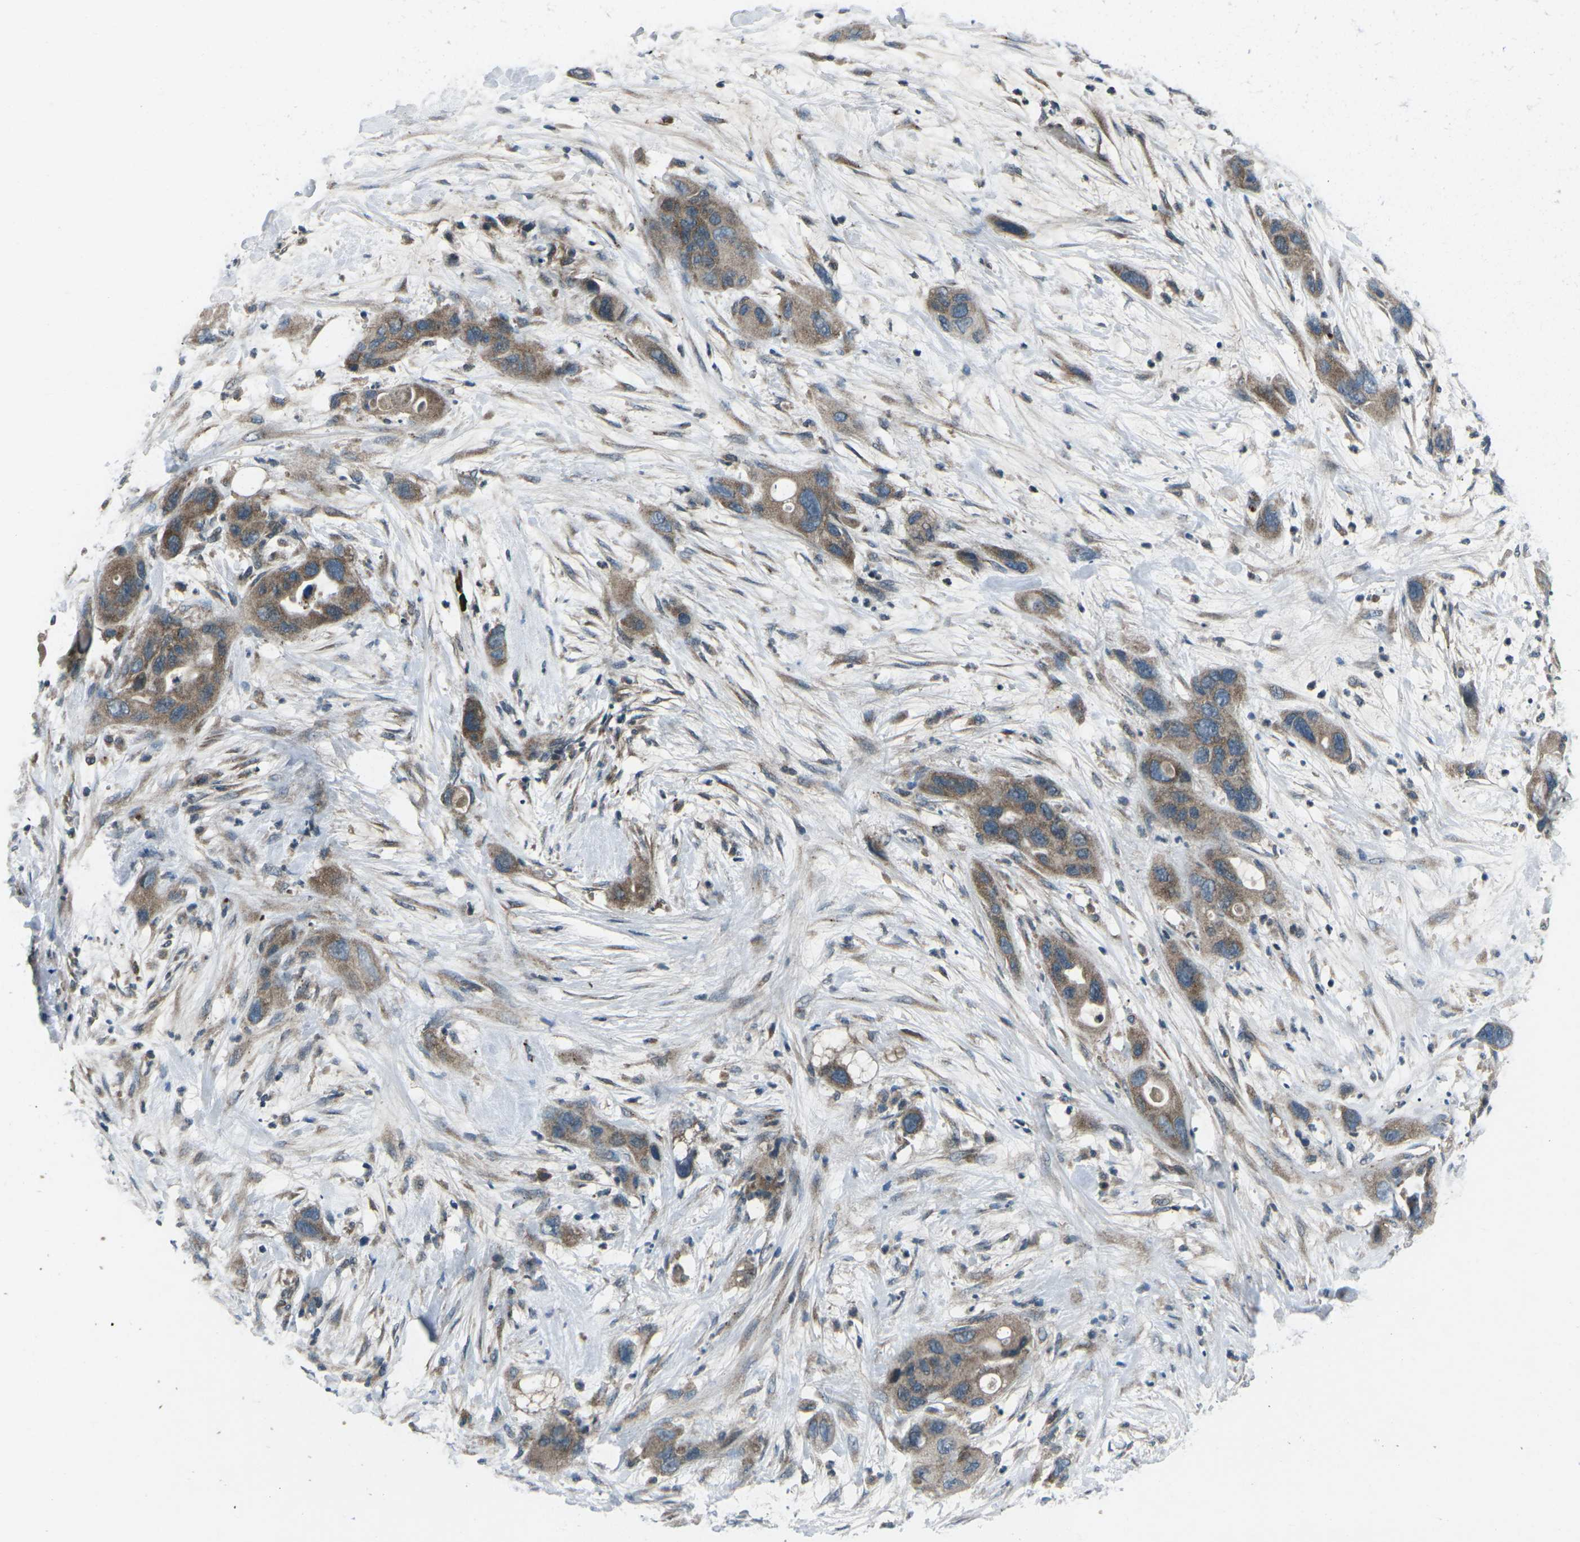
{"staining": {"intensity": "moderate", "quantity": ">75%", "location": "cytoplasmic/membranous"}, "tissue": "pancreatic cancer", "cell_type": "Tumor cells", "image_type": "cancer", "snomed": [{"axis": "morphology", "description": "Adenocarcinoma, NOS"}, {"axis": "topography", "description": "Pancreas"}], "caption": "Immunohistochemistry micrograph of neoplastic tissue: human pancreatic cancer (adenocarcinoma) stained using immunohistochemistry reveals medium levels of moderate protein expression localized specifically in the cytoplasmic/membranous of tumor cells, appearing as a cytoplasmic/membranous brown color.", "gene": "CDK16", "patient": {"sex": "female", "age": 71}}